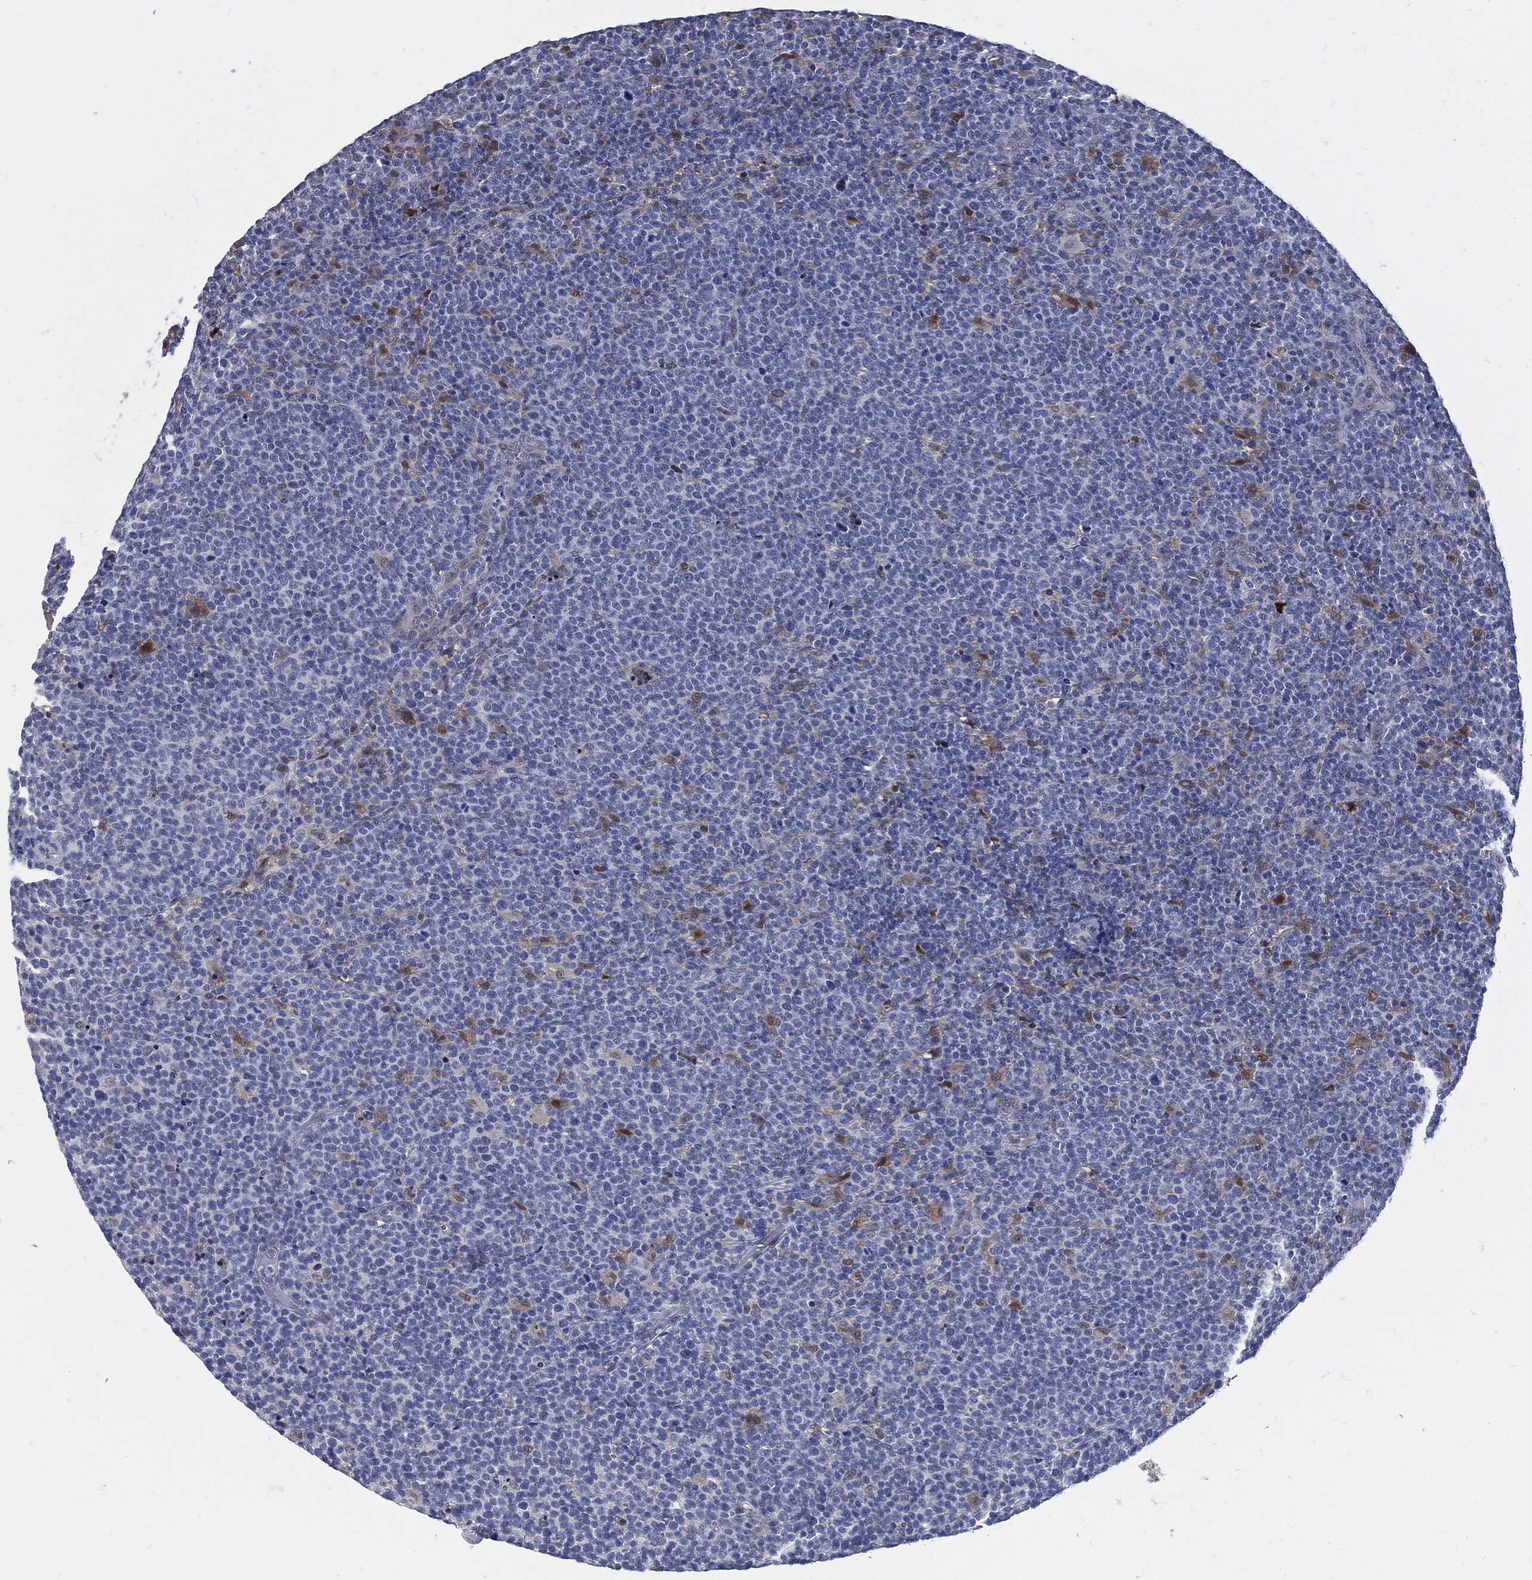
{"staining": {"intensity": "negative", "quantity": "none", "location": "none"}, "tissue": "lymphoma", "cell_type": "Tumor cells", "image_type": "cancer", "snomed": [{"axis": "morphology", "description": "Malignant lymphoma, non-Hodgkin's type, High grade"}, {"axis": "topography", "description": "Lymph node"}], "caption": "Tumor cells show no significant positivity in lymphoma.", "gene": "PROM1", "patient": {"sex": "male", "age": 61}}